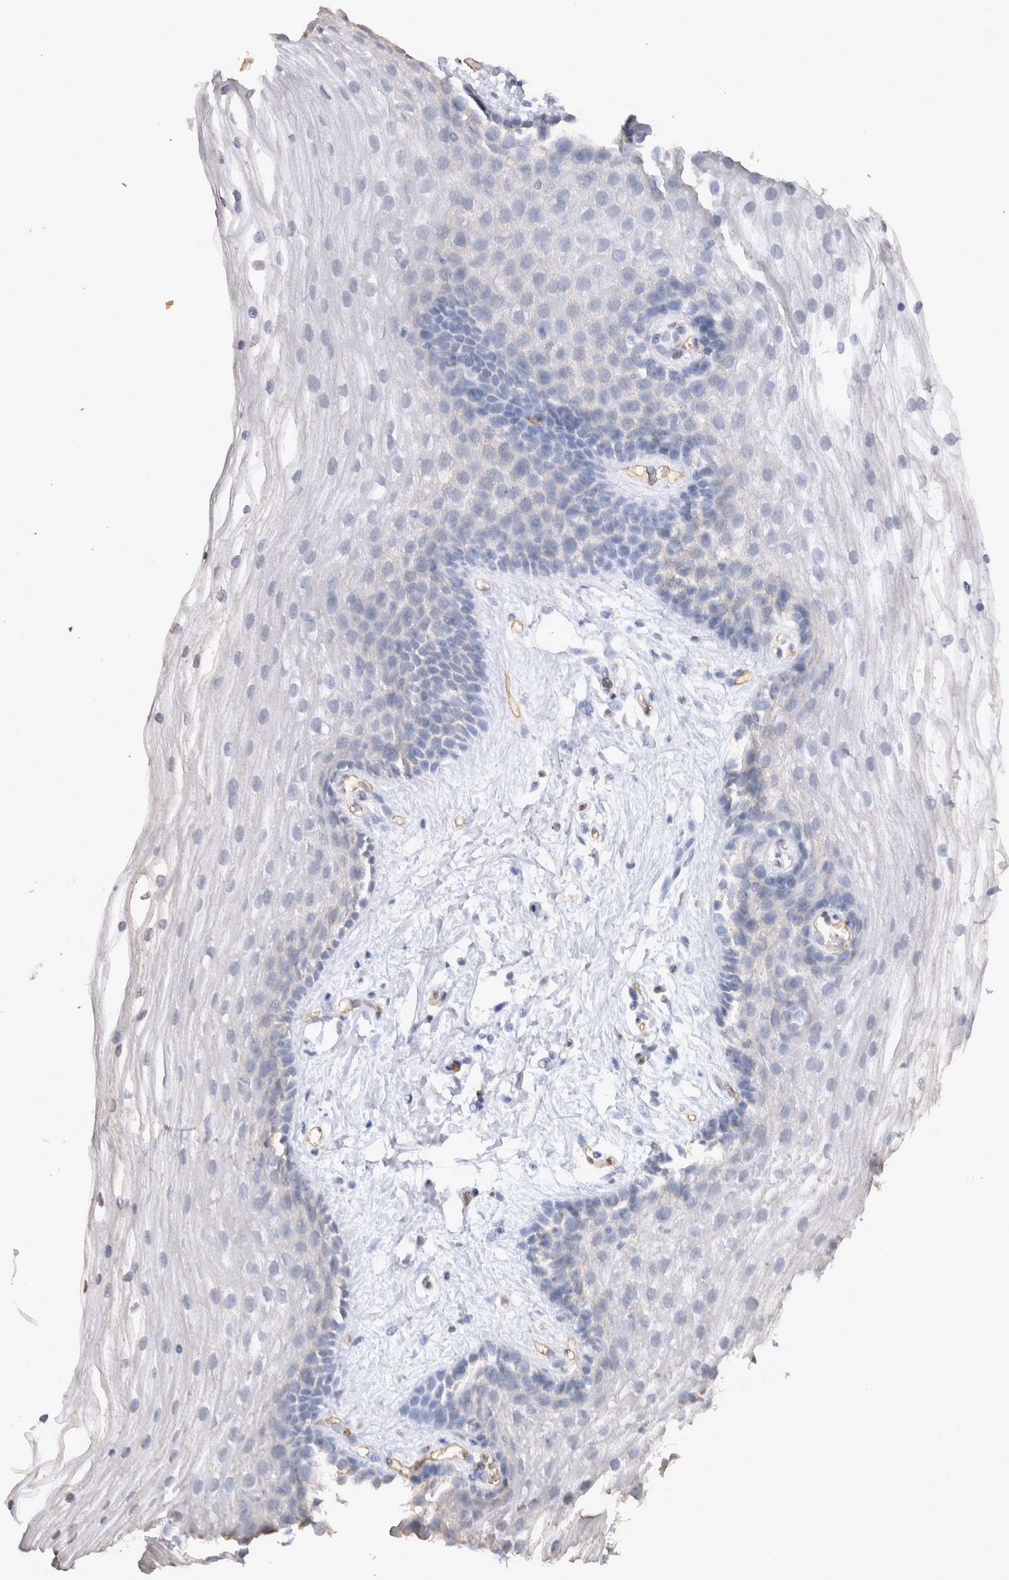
{"staining": {"intensity": "negative", "quantity": "none", "location": "none"}, "tissue": "vagina", "cell_type": "Squamous epithelial cells", "image_type": "normal", "snomed": [{"axis": "morphology", "description": "Normal tissue, NOS"}, {"axis": "topography", "description": "Vagina"}], "caption": "Immunohistochemistry (IHC) micrograph of unremarkable vagina: human vagina stained with DAB demonstrates no significant protein positivity in squamous epithelial cells. (DAB immunohistochemistry with hematoxylin counter stain).", "gene": "IL17RC", "patient": {"sex": "female", "age": 46}}